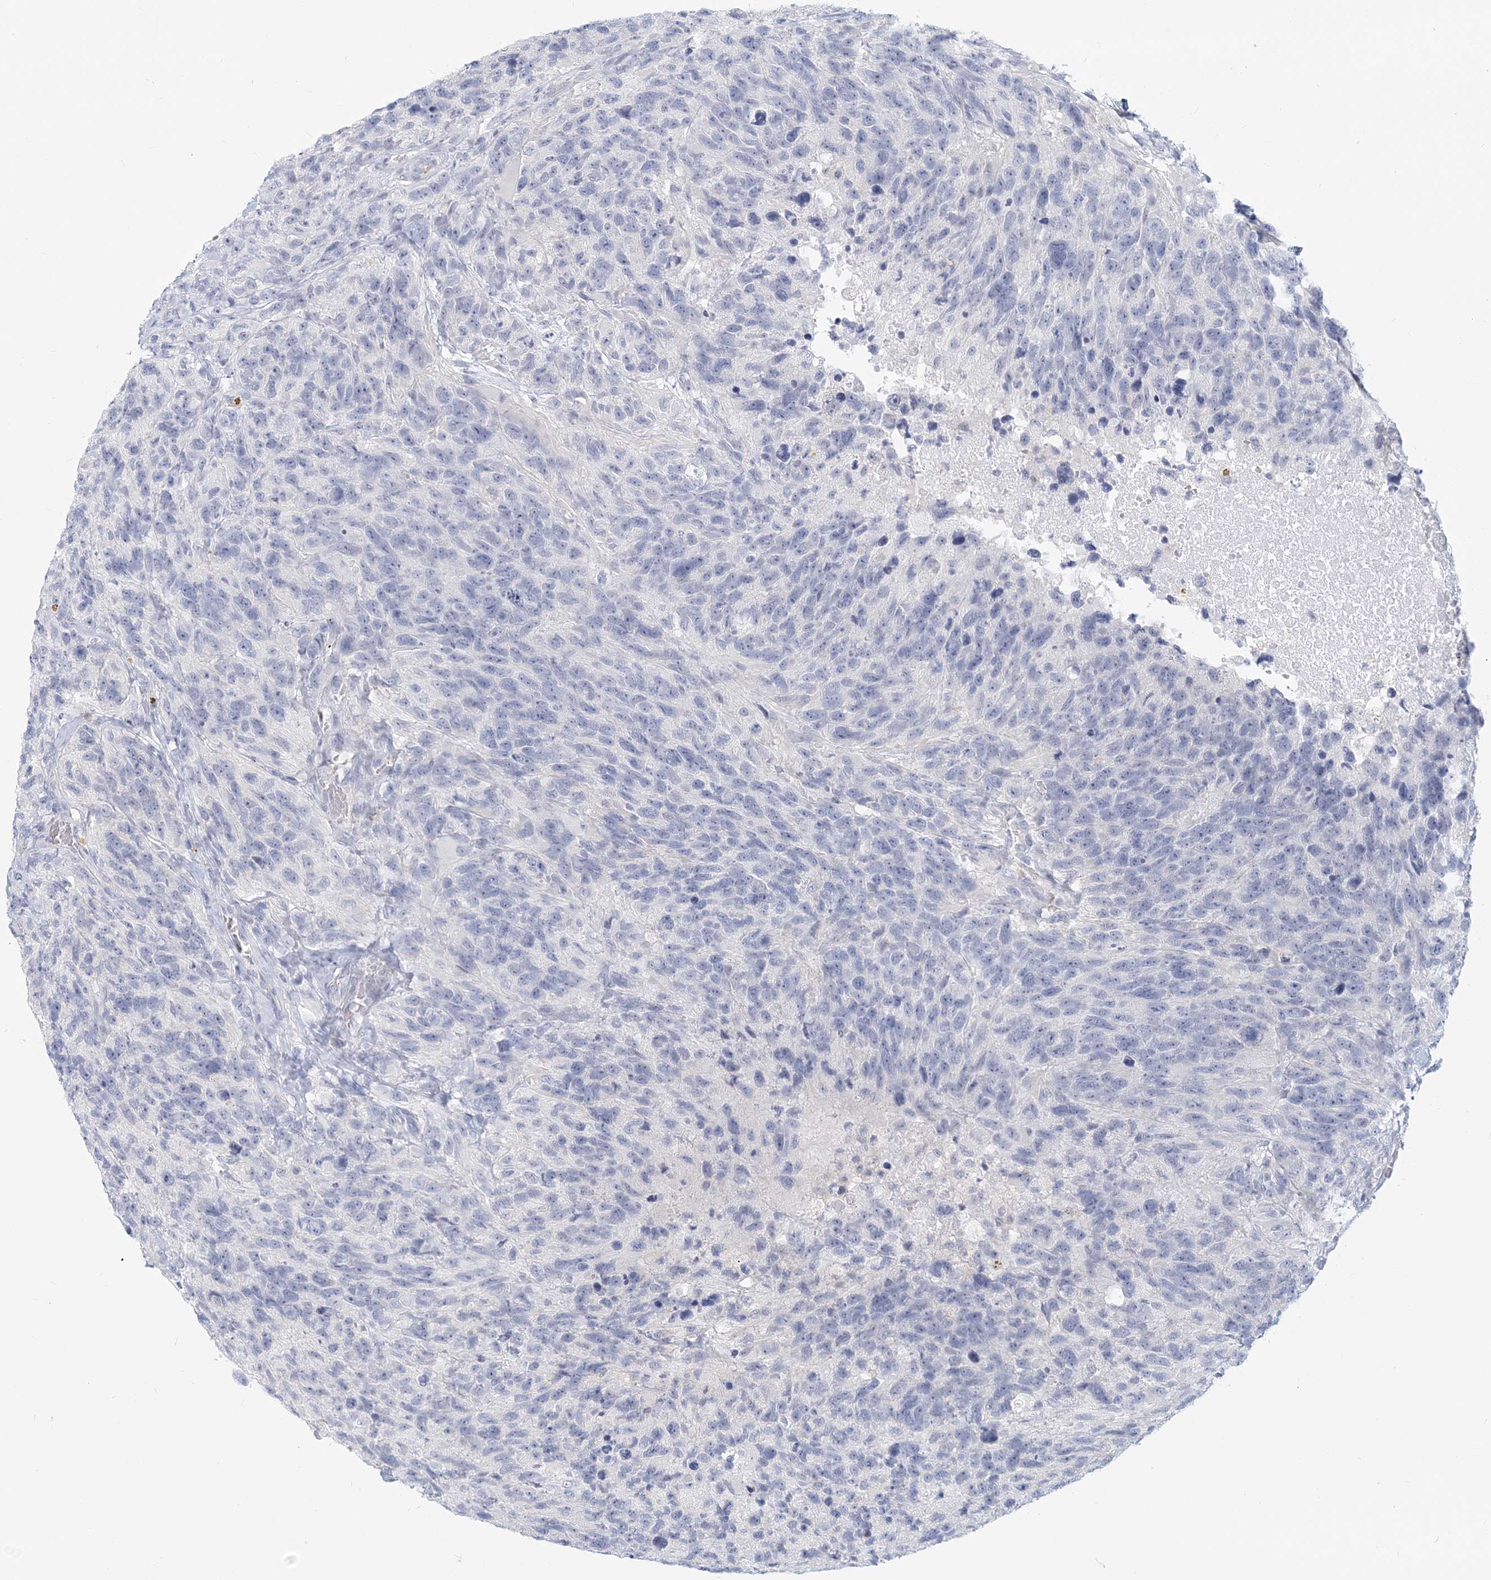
{"staining": {"intensity": "negative", "quantity": "none", "location": "none"}, "tissue": "glioma", "cell_type": "Tumor cells", "image_type": "cancer", "snomed": [{"axis": "morphology", "description": "Glioma, malignant, High grade"}, {"axis": "topography", "description": "Brain"}], "caption": "There is no significant expression in tumor cells of malignant high-grade glioma.", "gene": "GMPPA", "patient": {"sex": "male", "age": 69}}